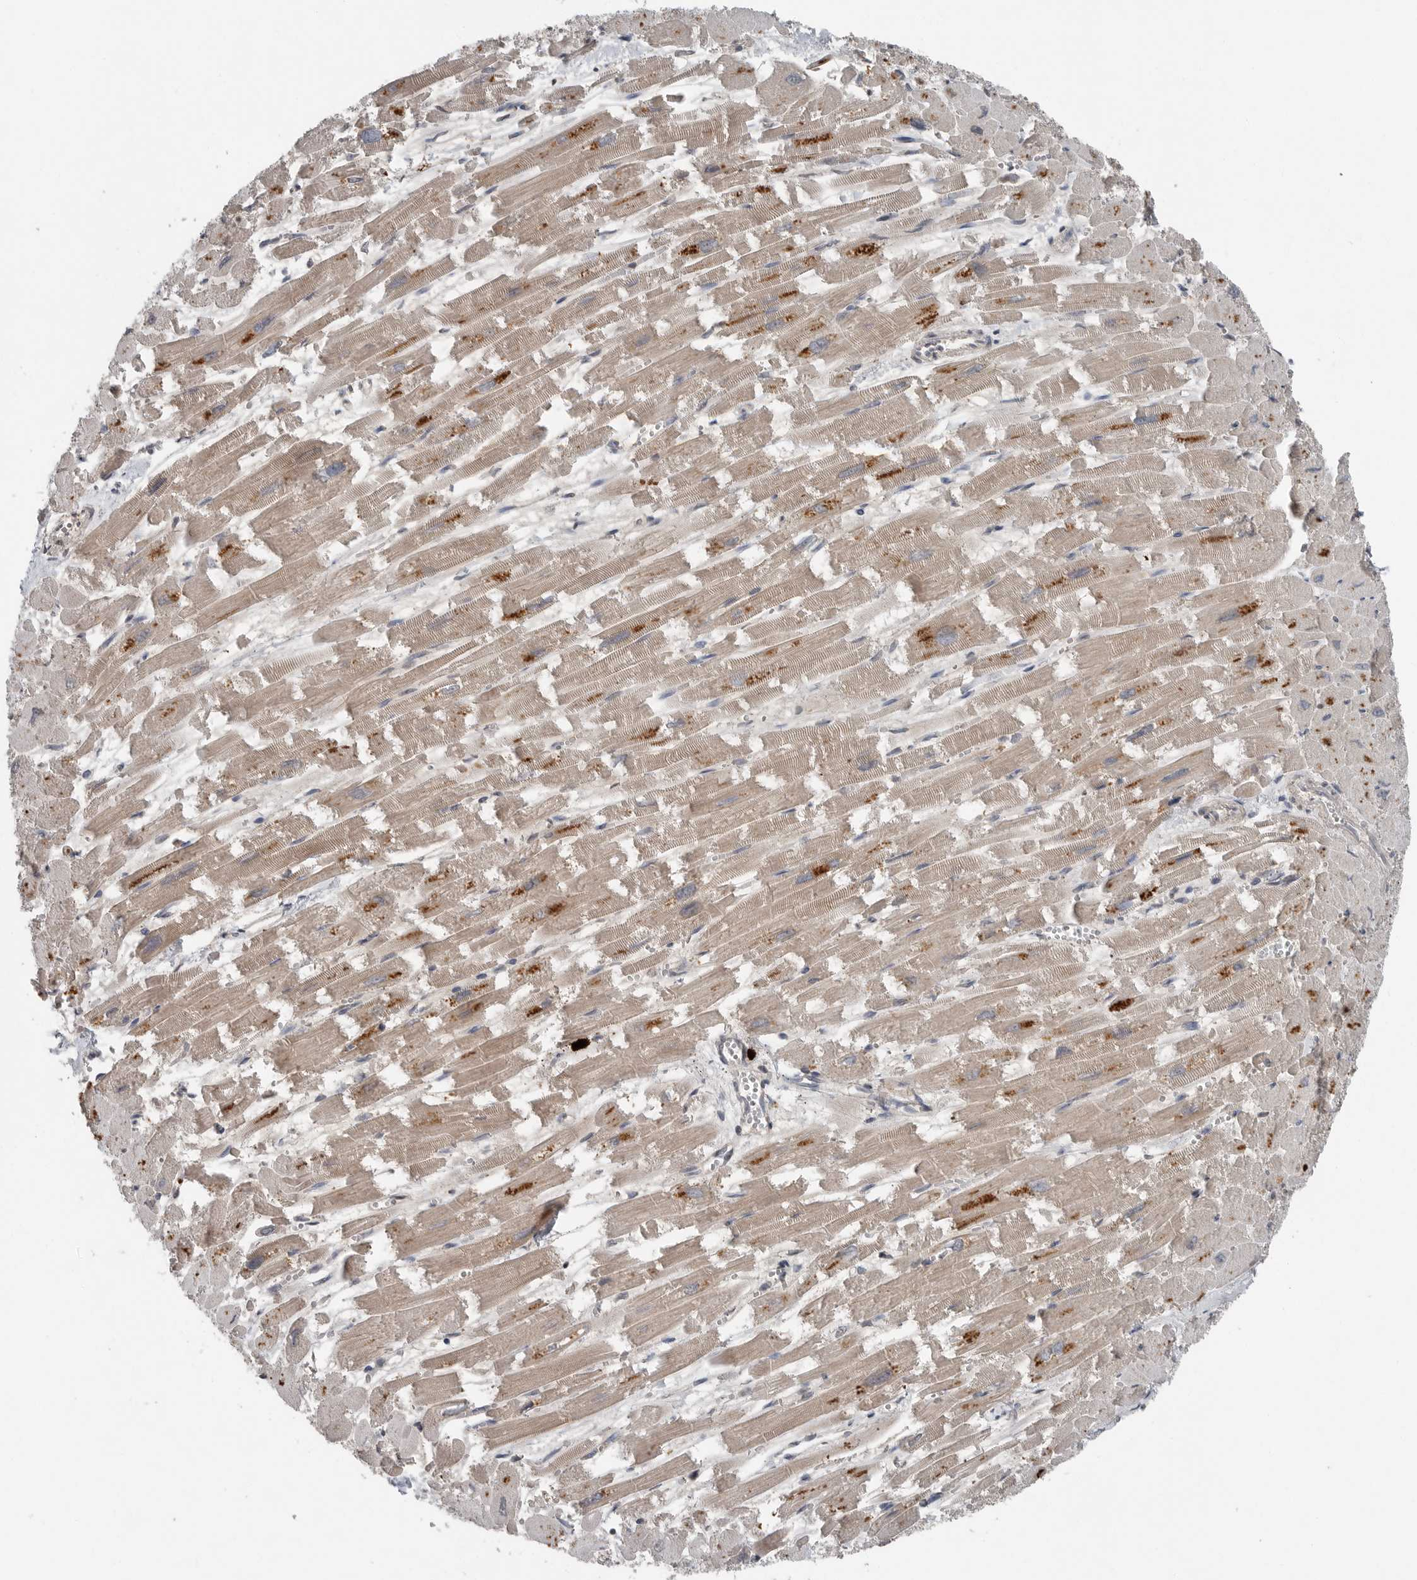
{"staining": {"intensity": "moderate", "quantity": ">75%", "location": "cytoplasmic/membranous"}, "tissue": "heart muscle", "cell_type": "Cardiomyocytes", "image_type": "normal", "snomed": [{"axis": "morphology", "description": "Normal tissue, NOS"}, {"axis": "topography", "description": "Heart"}], "caption": "A histopathology image showing moderate cytoplasmic/membranous positivity in approximately >75% of cardiomyocytes in unremarkable heart muscle, as visualized by brown immunohistochemical staining.", "gene": "SCP2", "patient": {"sex": "male", "age": 54}}